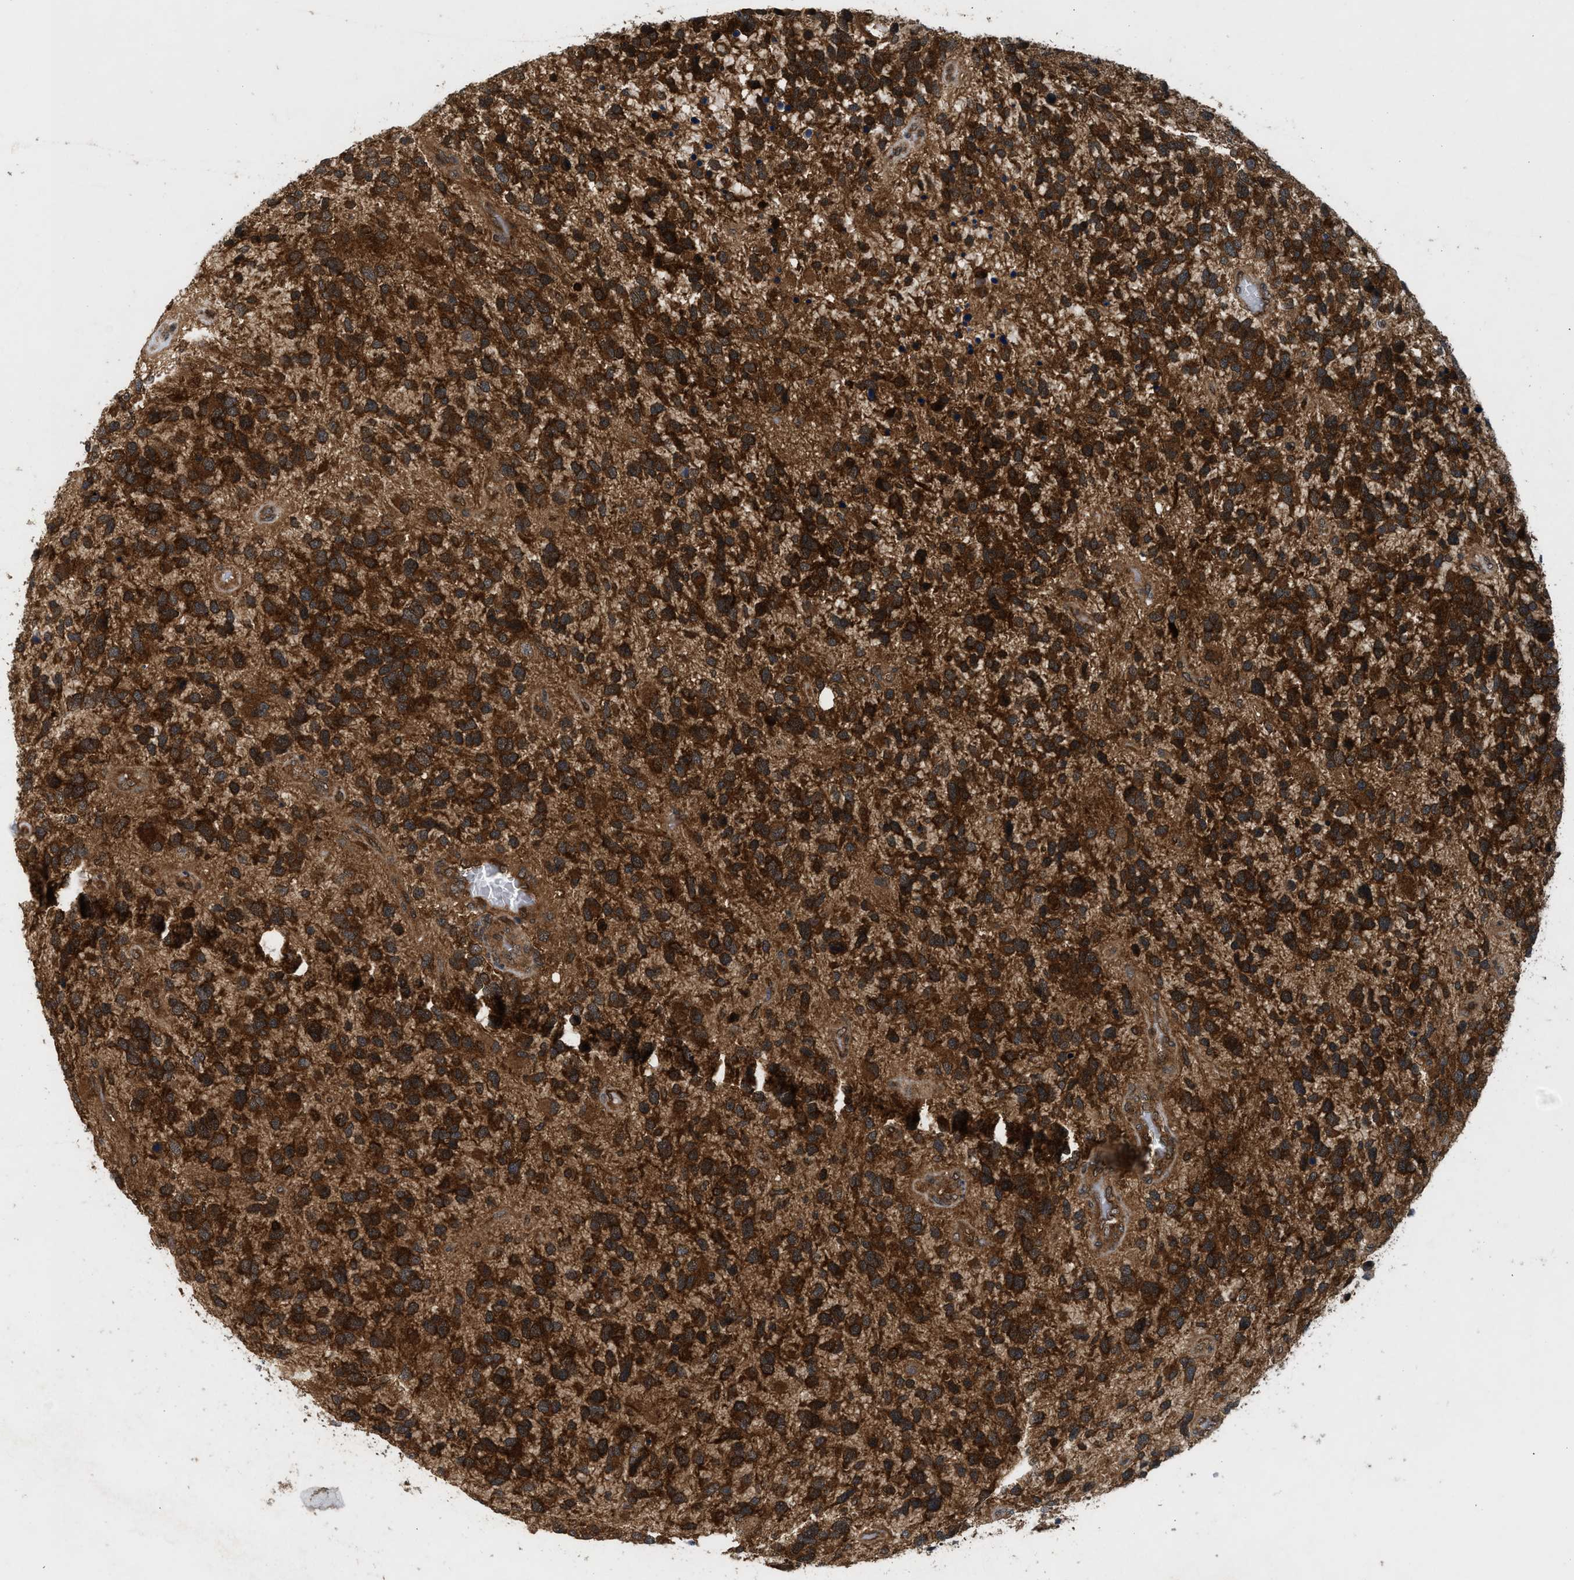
{"staining": {"intensity": "strong", "quantity": ">75%", "location": "cytoplasmic/membranous,nuclear"}, "tissue": "glioma", "cell_type": "Tumor cells", "image_type": "cancer", "snomed": [{"axis": "morphology", "description": "Glioma, malignant, High grade"}, {"axis": "topography", "description": "Brain"}], "caption": "Human glioma stained for a protein (brown) shows strong cytoplasmic/membranous and nuclear positive positivity in about >75% of tumor cells.", "gene": "OXSR1", "patient": {"sex": "female", "age": 58}}